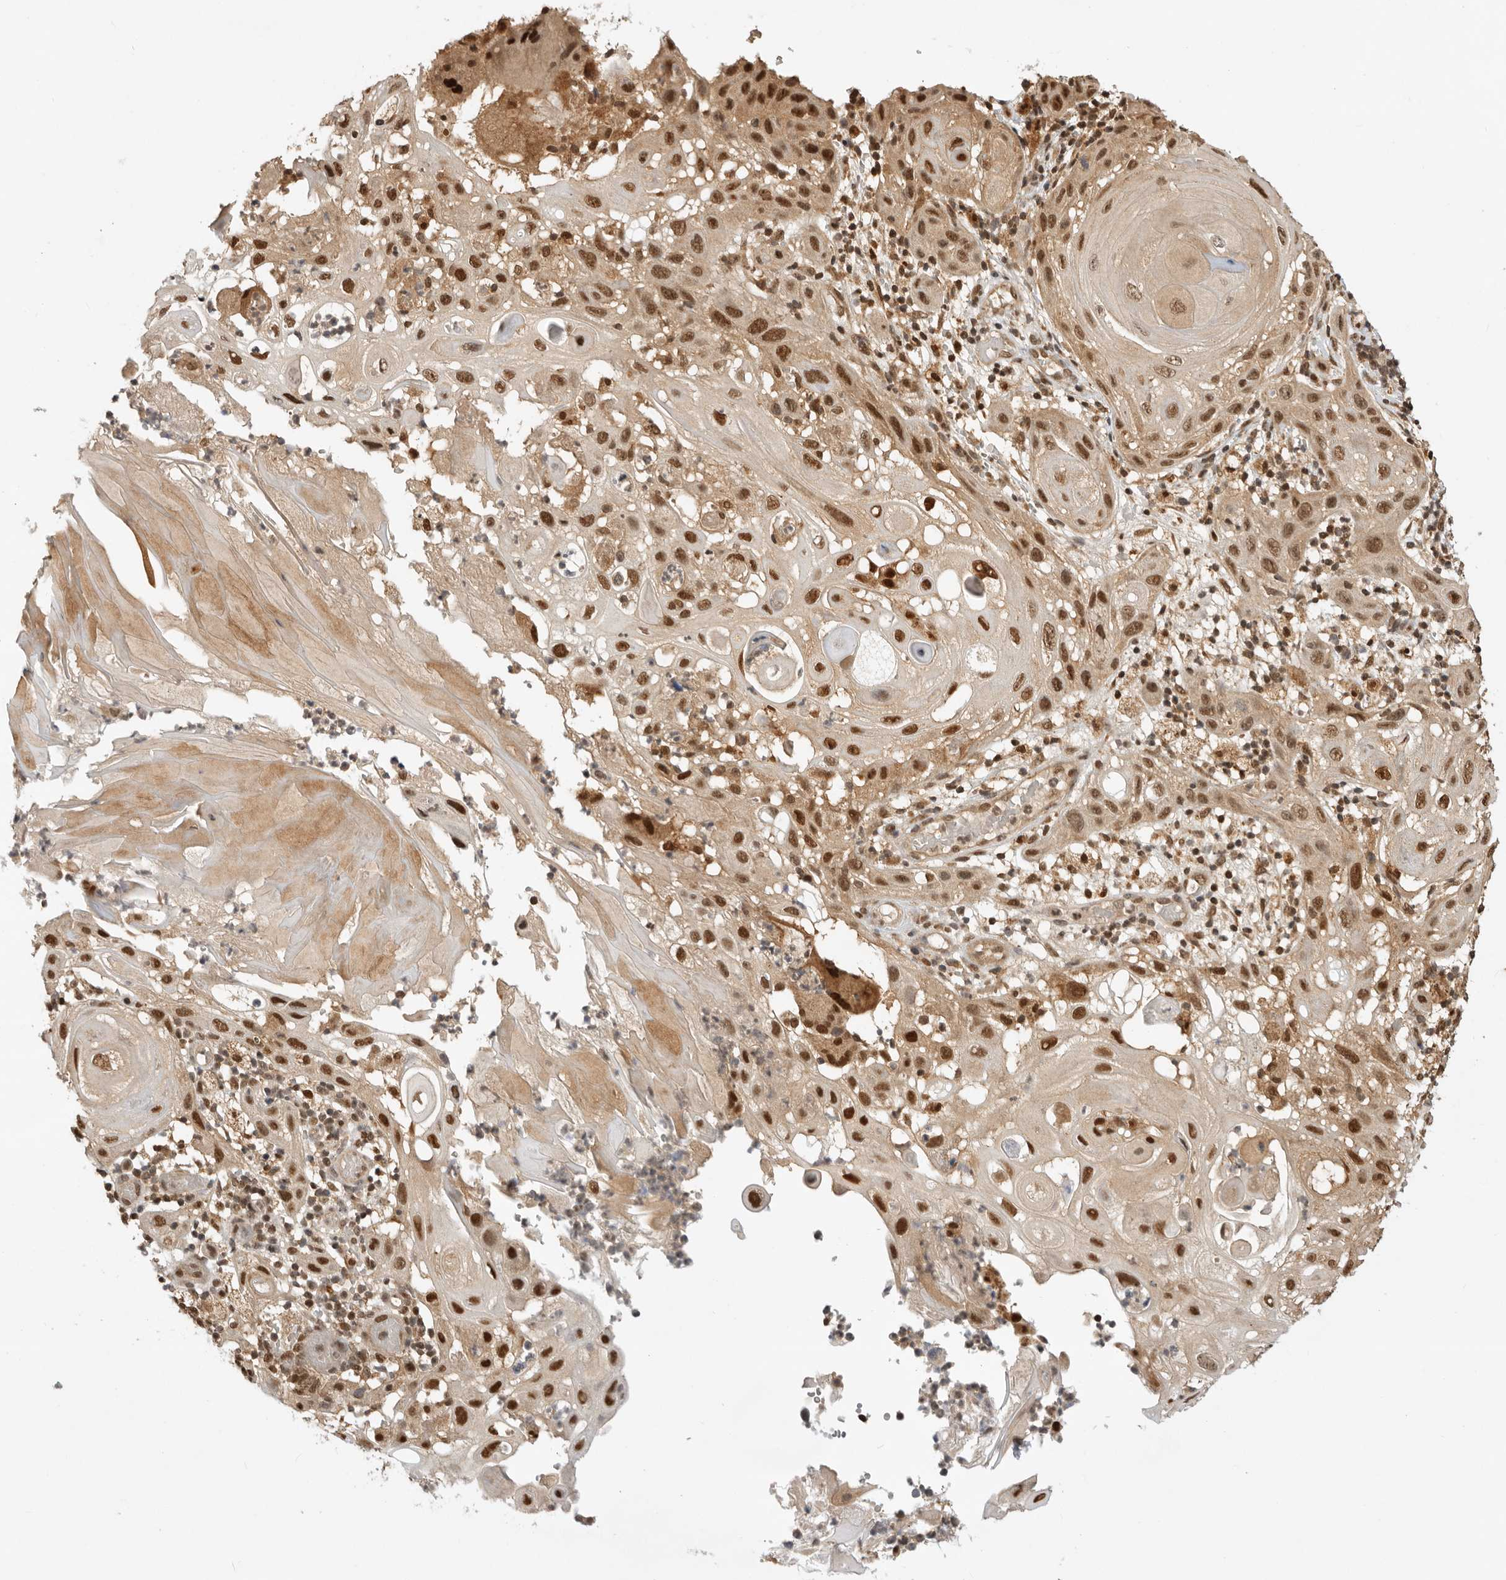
{"staining": {"intensity": "strong", "quantity": ">75%", "location": "nuclear"}, "tissue": "skin cancer", "cell_type": "Tumor cells", "image_type": "cancer", "snomed": [{"axis": "morphology", "description": "Normal tissue, NOS"}, {"axis": "morphology", "description": "Squamous cell carcinoma, NOS"}, {"axis": "topography", "description": "Skin"}], "caption": "Protein expression analysis of human skin cancer reveals strong nuclear expression in about >75% of tumor cells.", "gene": "ADPRS", "patient": {"sex": "female", "age": 96}}